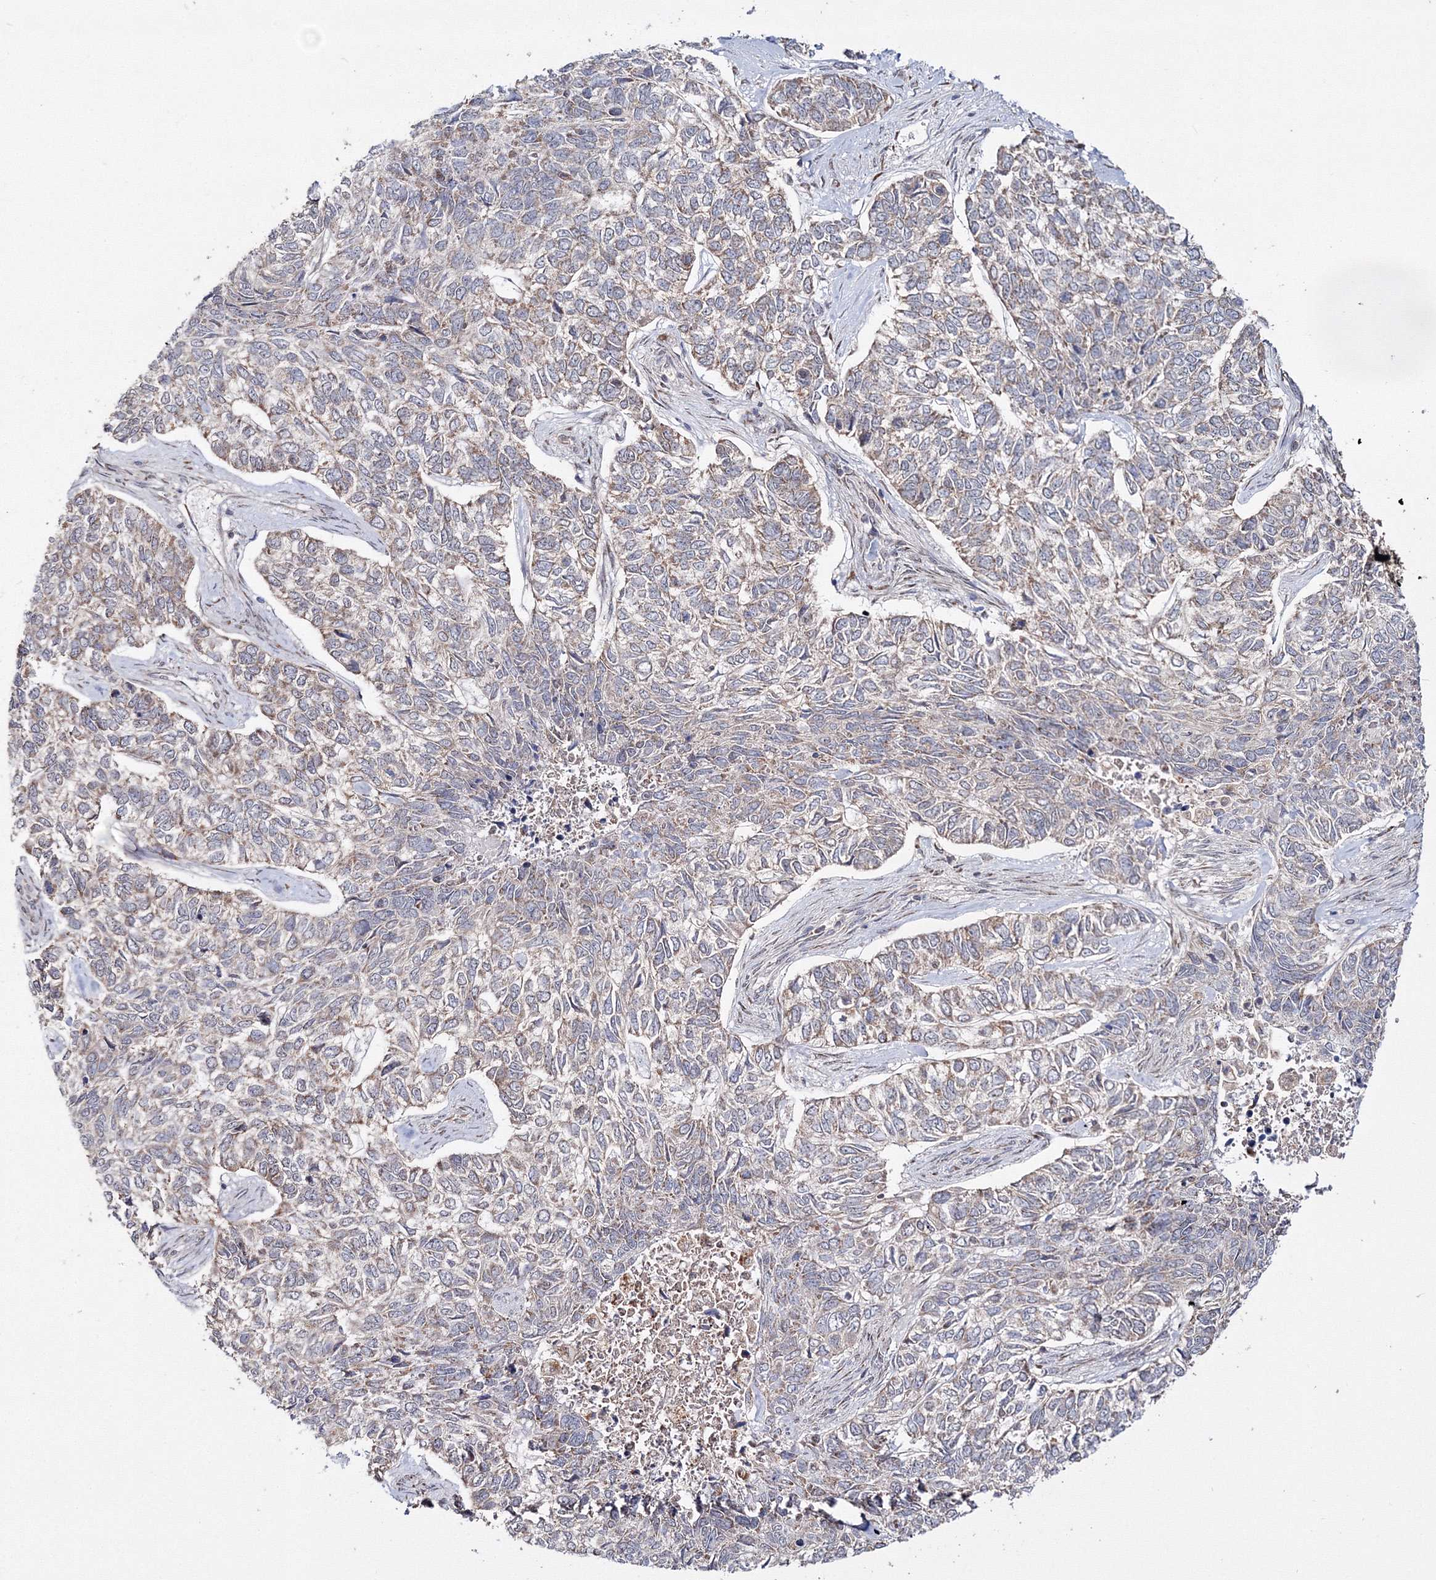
{"staining": {"intensity": "weak", "quantity": "<25%", "location": "cytoplasmic/membranous"}, "tissue": "skin cancer", "cell_type": "Tumor cells", "image_type": "cancer", "snomed": [{"axis": "morphology", "description": "Basal cell carcinoma"}, {"axis": "topography", "description": "Skin"}], "caption": "Protein analysis of basal cell carcinoma (skin) demonstrates no significant staining in tumor cells.", "gene": "PEX13", "patient": {"sex": "female", "age": 65}}